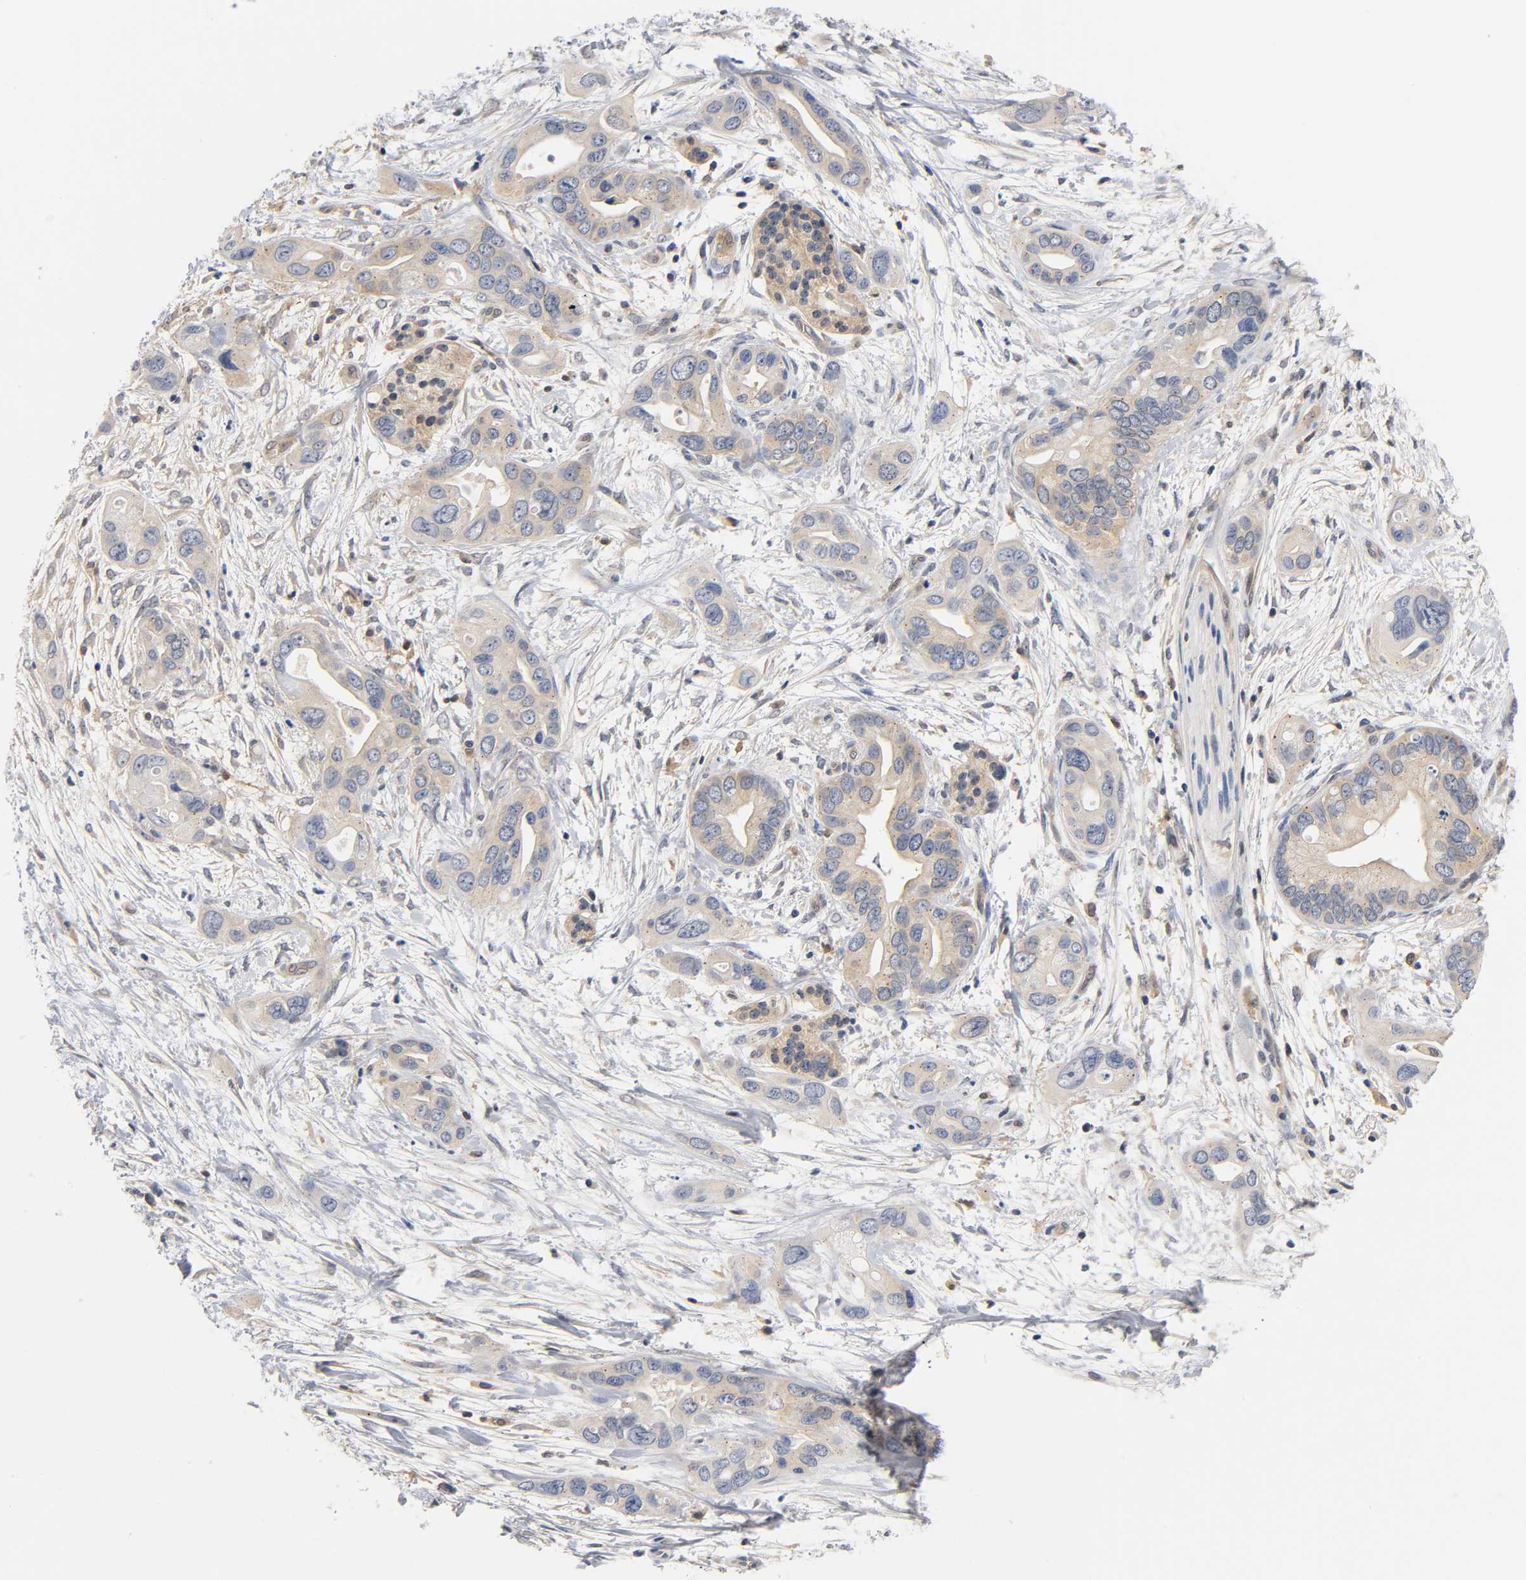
{"staining": {"intensity": "weak", "quantity": ">75%", "location": "cytoplasmic/membranous"}, "tissue": "pancreatic cancer", "cell_type": "Tumor cells", "image_type": "cancer", "snomed": [{"axis": "morphology", "description": "Adenocarcinoma, NOS"}, {"axis": "topography", "description": "Pancreas"}], "caption": "Immunohistochemistry (IHC) photomicrograph of neoplastic tissue: human pancreatic cancer (adenocarcinoma) stained using IHC demonstrates low levels of weak protein expression localized specifically in the cytoplasmic/membranous of tumor cells, appearing as a cytoplasmic/membranous brown color.", "gene": "FYN", "patient": {"sex": "female", "age": 77}}